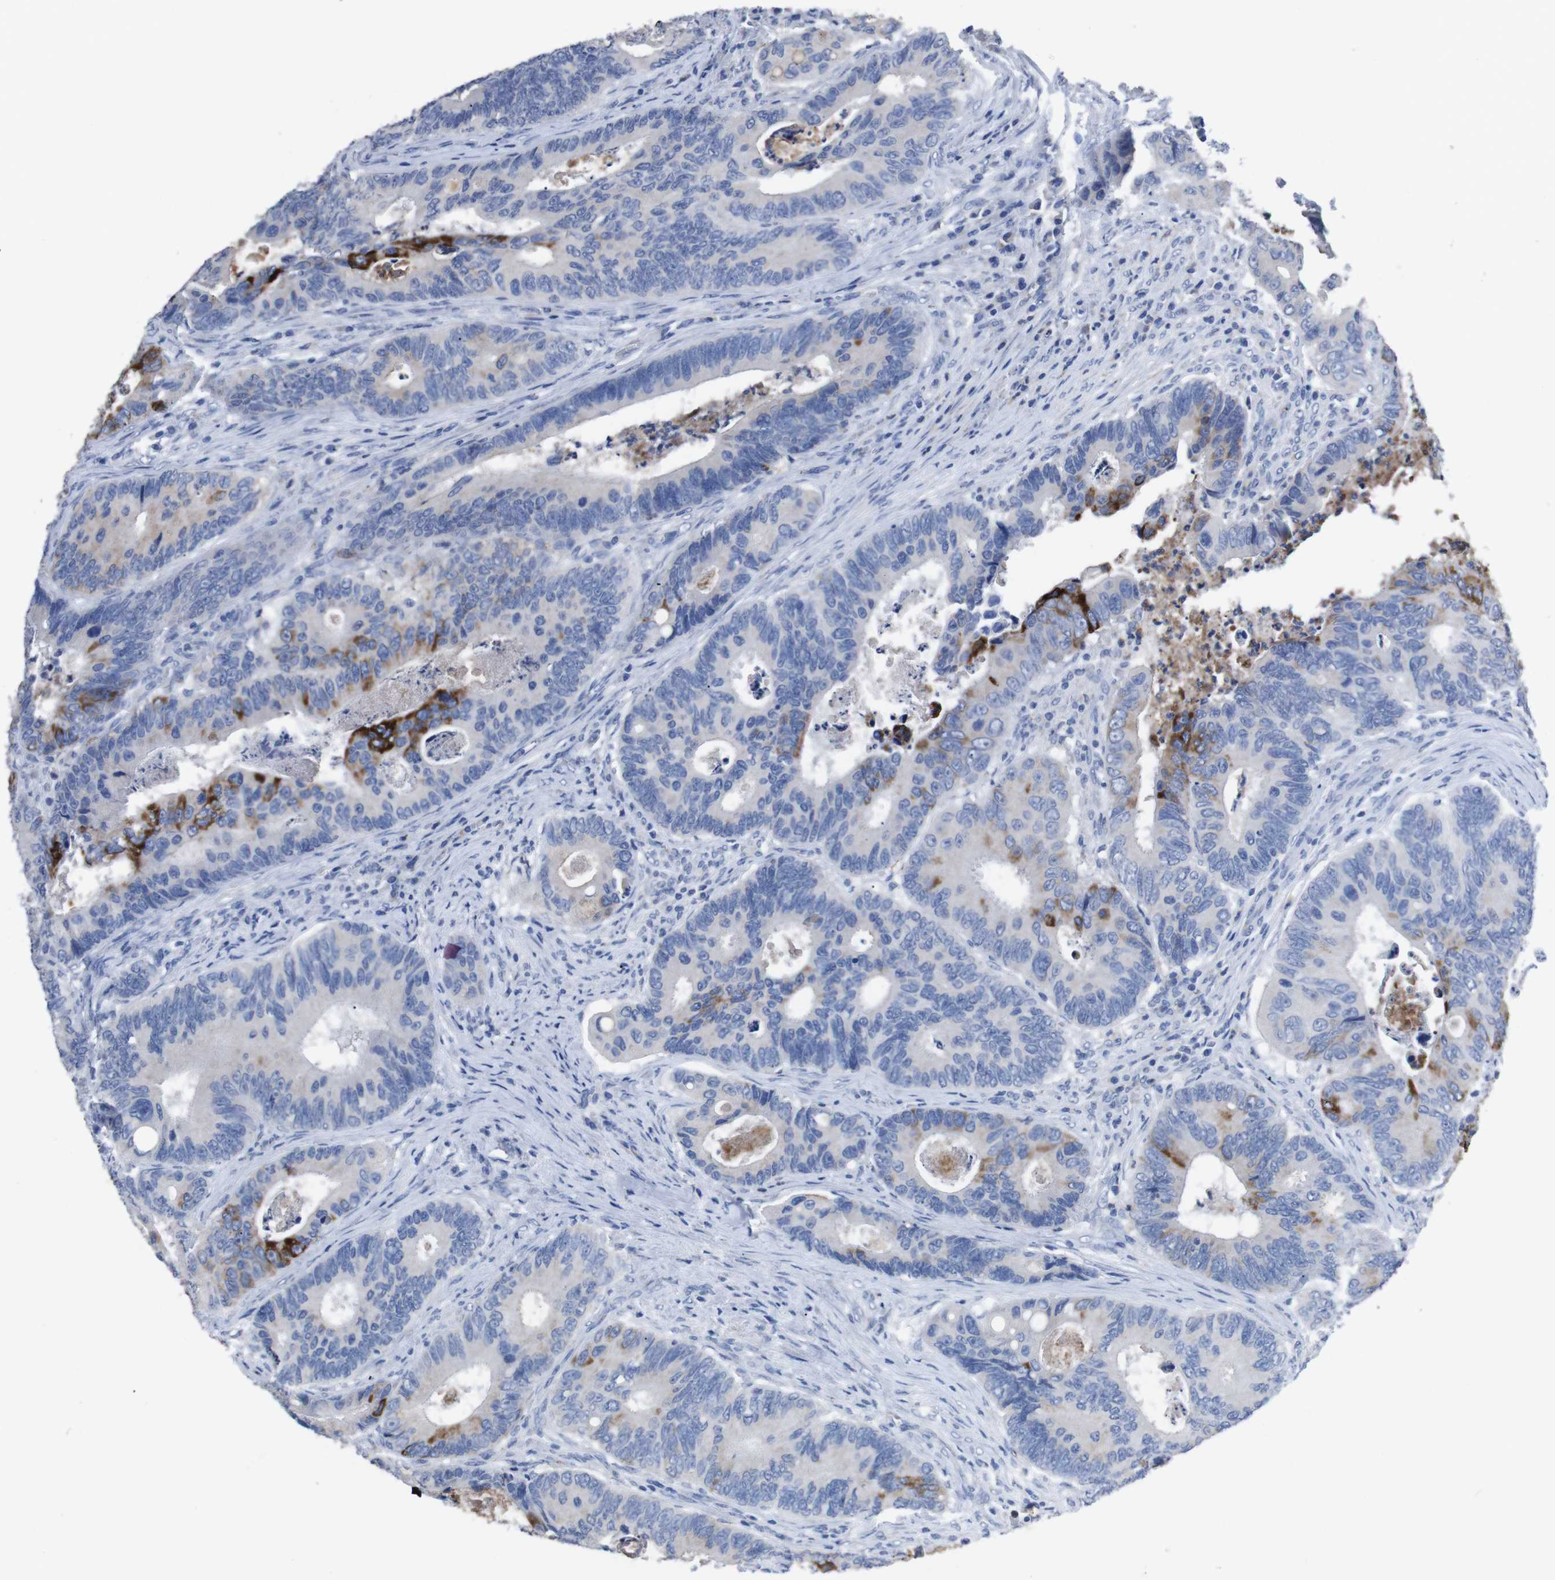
{"staining": {"intensity": "strong", "quantity": "<25%", "location": "cytoplasmic/membranous"}, "tissue": "colorectal cancer", "cell_type": "Tumor cells", "image_type": "cancer", "snomed": [{"axis": "morphology", "description": "Inflammation, NOS"}, {"axis": "morphology", "description": "Adenocarcinoma, NOS"}, {"axis": "topography", "description": "Colon"}], "caption": "Immunohistochemical staining of human colorectal cancer (adenocarcinoma) exhibits strong cytoplasmic/membranous protein staining in approximately <25% of tumor cells.", "gene": "GJB2", "patient": {"sex": "male", "age": 72}}